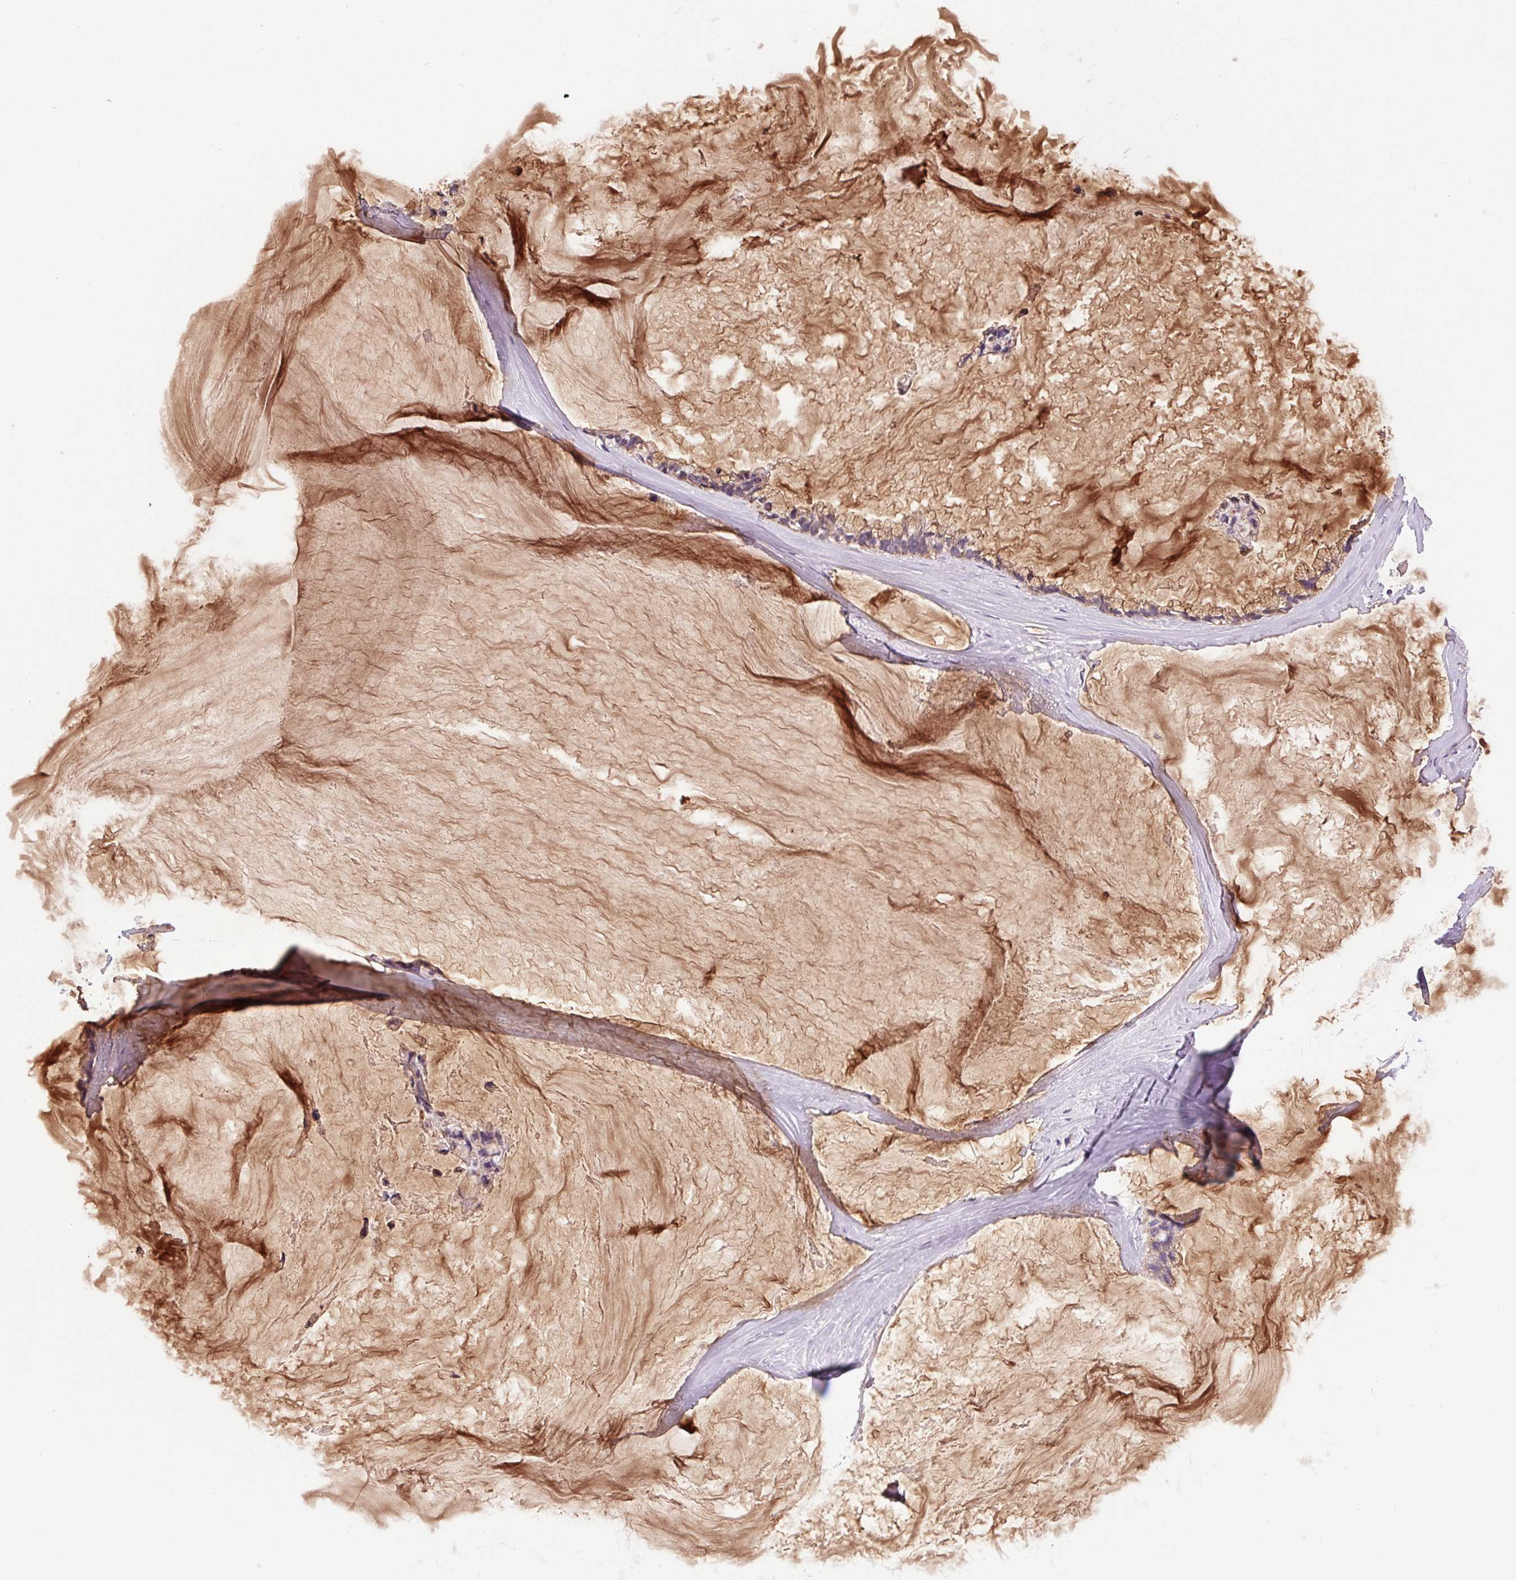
{"staining": {"intensity": "moderate", "quantity": ">75%", "location": "cytoplasmic/membranous"}, "tissue": "ovarian cancer", "cell_type": "Tumor cells", "image_type": "cancer", "snomed": [{"axis": "morphology", "description": "Cystadenocarcinoma, mucinous, NOS"}, {"axis": "topography", "description": "Ovary"}], "caption": "Immunohistochemistry (DAB) staining of ovarian mucinous cystadenocarcinoma displays moderate cytoplasmic/membranous protein expression in about >75% of tumor cells.", "gene": "SGF29", "patient": {"sex": "female", "age": 39}}